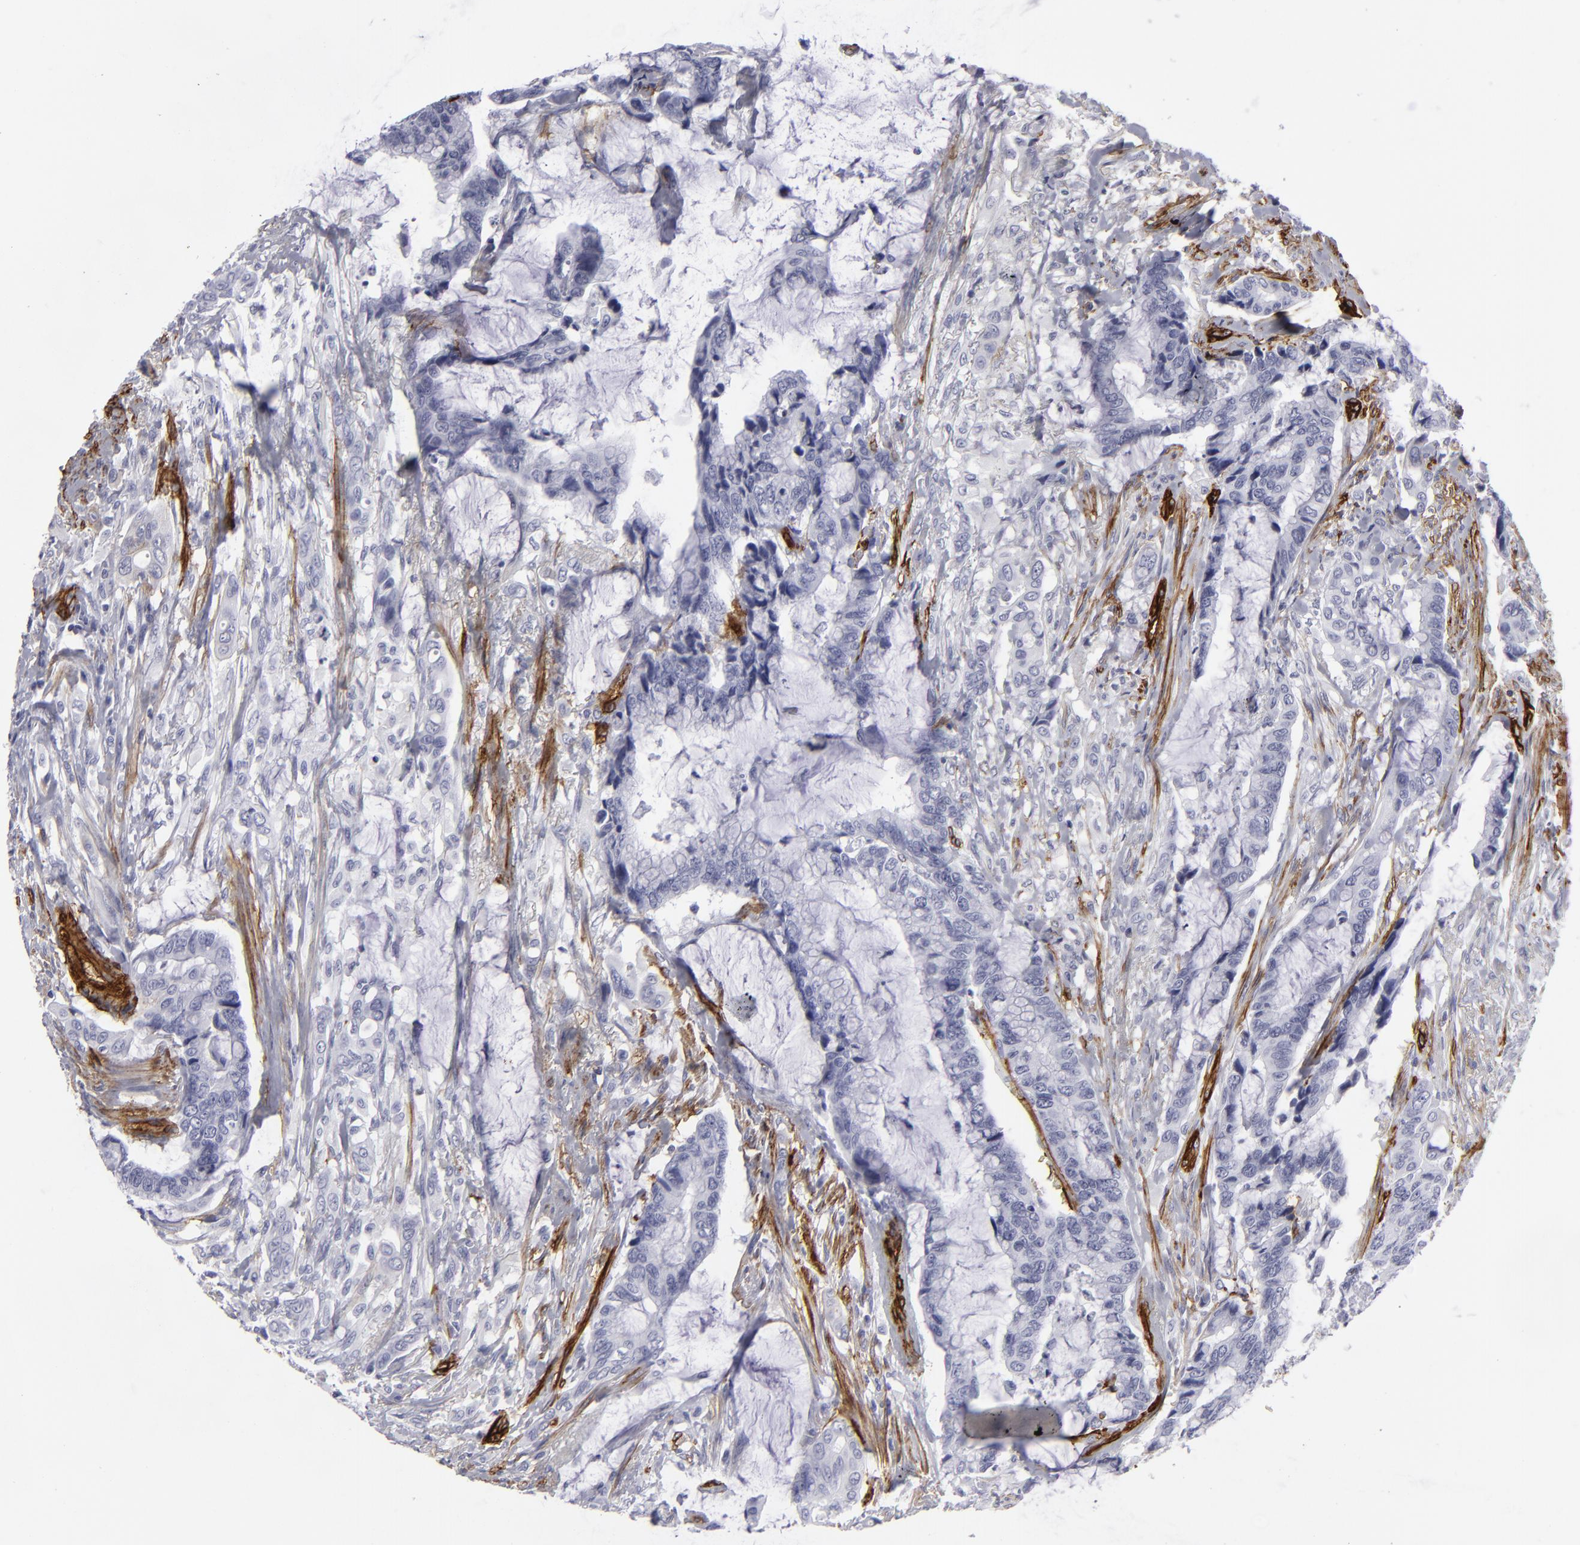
{"staining": {"intensity": "negative", "quantity": "none", "location": "none"}, "tissue": "colorectal cancer", "cell_type": "Tumor cells", "image_type": "cancer", "snomed": [{"axis": "morphology", "description": "Adenocarcinoma, NOS"}, {"axis": "topography", "description": "Rectum"}], "caption": "High magnification brightfield microscopy of adenocarcinoma (colorectal) stained with DAB (brown) and counterstained with hematoxylin (blue): tumor cells show no significant positivity.", "gene": "MCAM", "patient": {"sex": "female", "age": 59}}